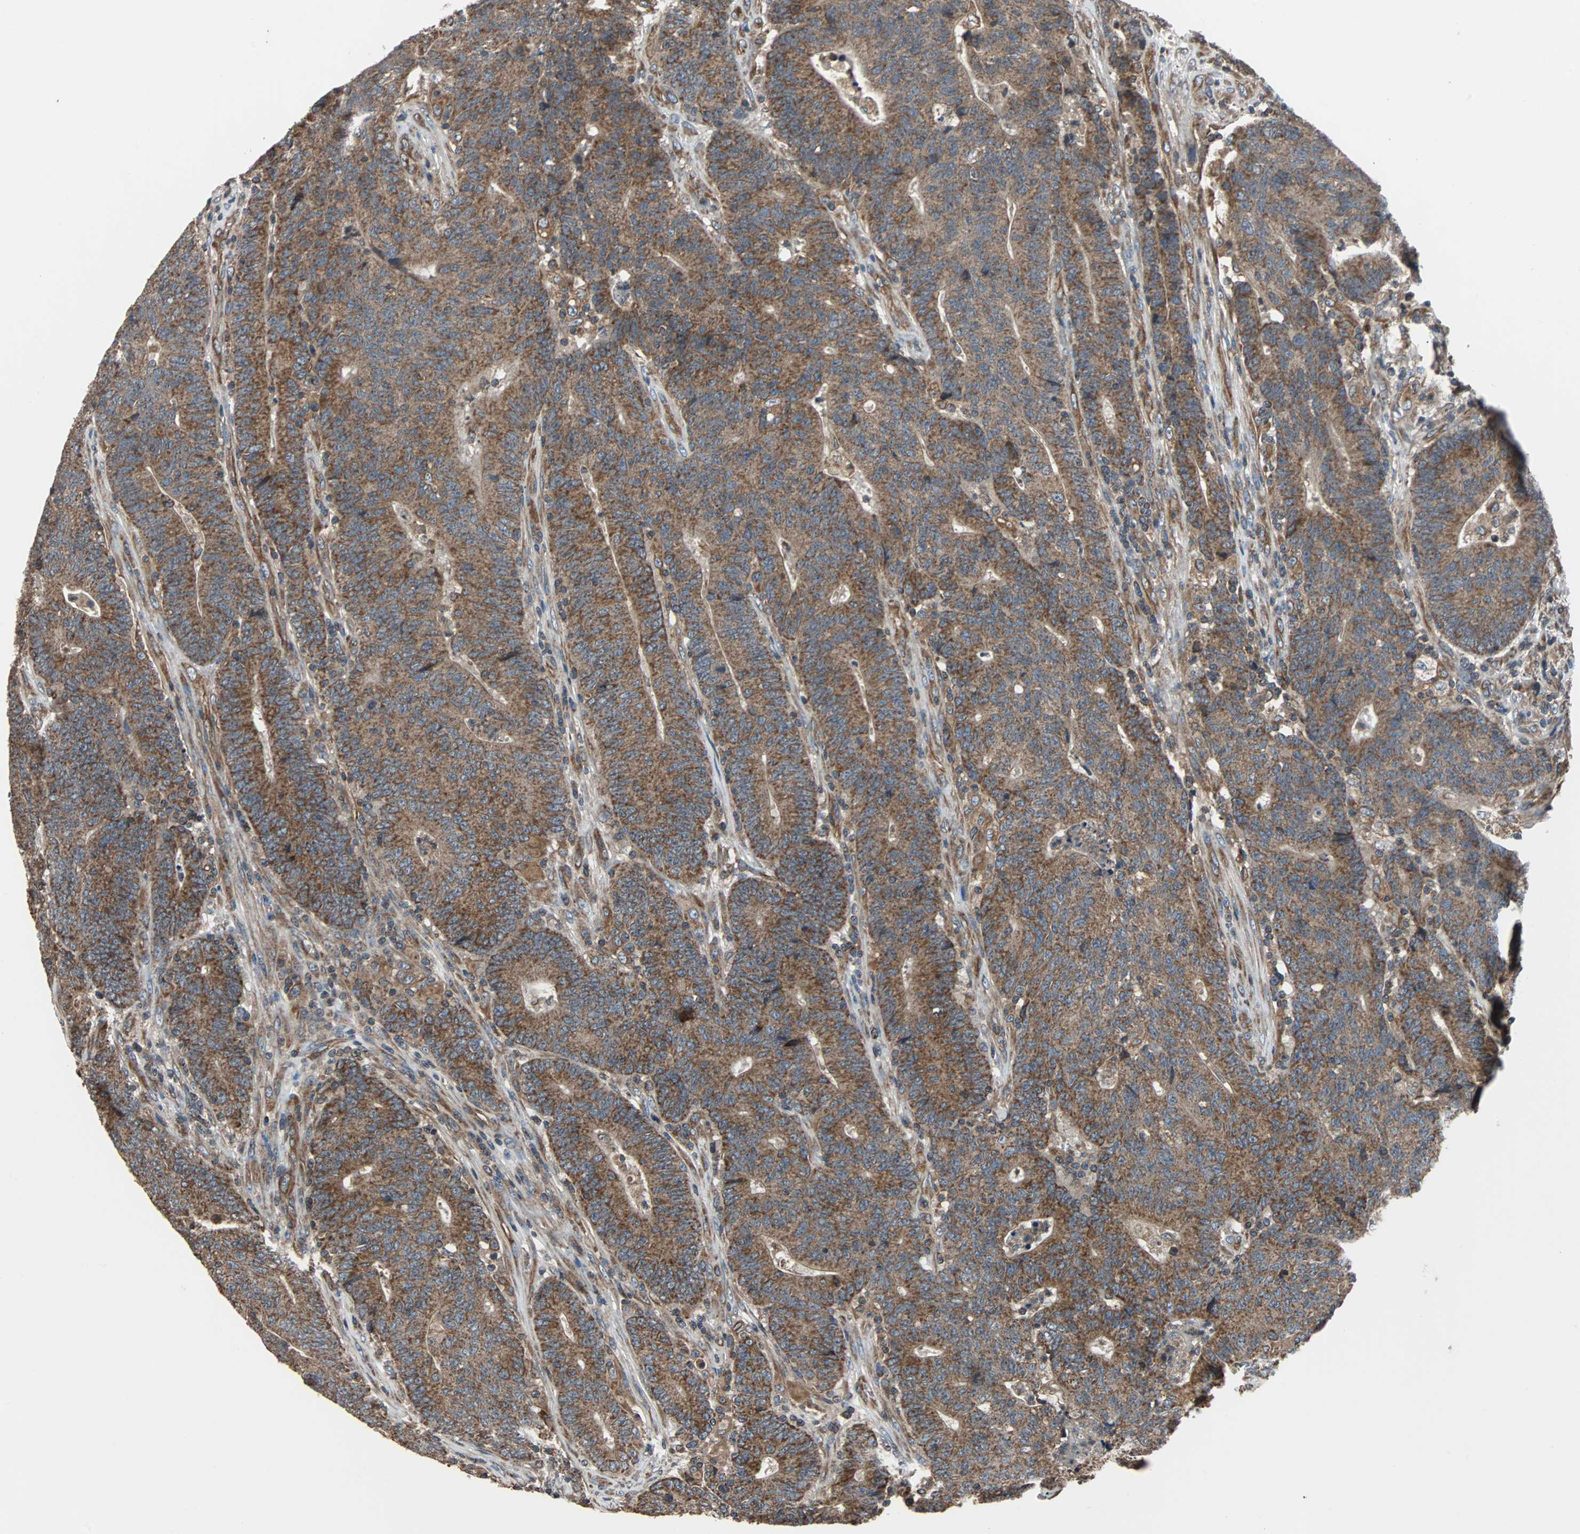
{"staining": {"intensity": "moderate", "quantity": ">75%", "location": "cytoplasmic/membranous"}, "tissue": "colorectal cancer", "cell_type": "Tumor cells", "image_type": "cancer", "snomed": [{"axis": "morphology", "description": "Normal tissue, NOS"}, {"axis": "morphology", "description": "Adenocarcinoma, NOS"}, {"axis": "topography", "description": "Colon"}], "caption": "IHC staining of colorectal cancer (adenocarcinoma), which shows medium levels of moderate cytoplasmic/membranous positivity in about >75% of tumor cells indicating moderate cytoplasmic/membranous protein positivity. The staining was performed using DAB (3,3'-diaminobenzidine) (brown) for protein detection and nuclei were counterstained in hematoxylin (blue).", "gene": "ACTR3", "patient": {"sex": "female", "age": 75}}